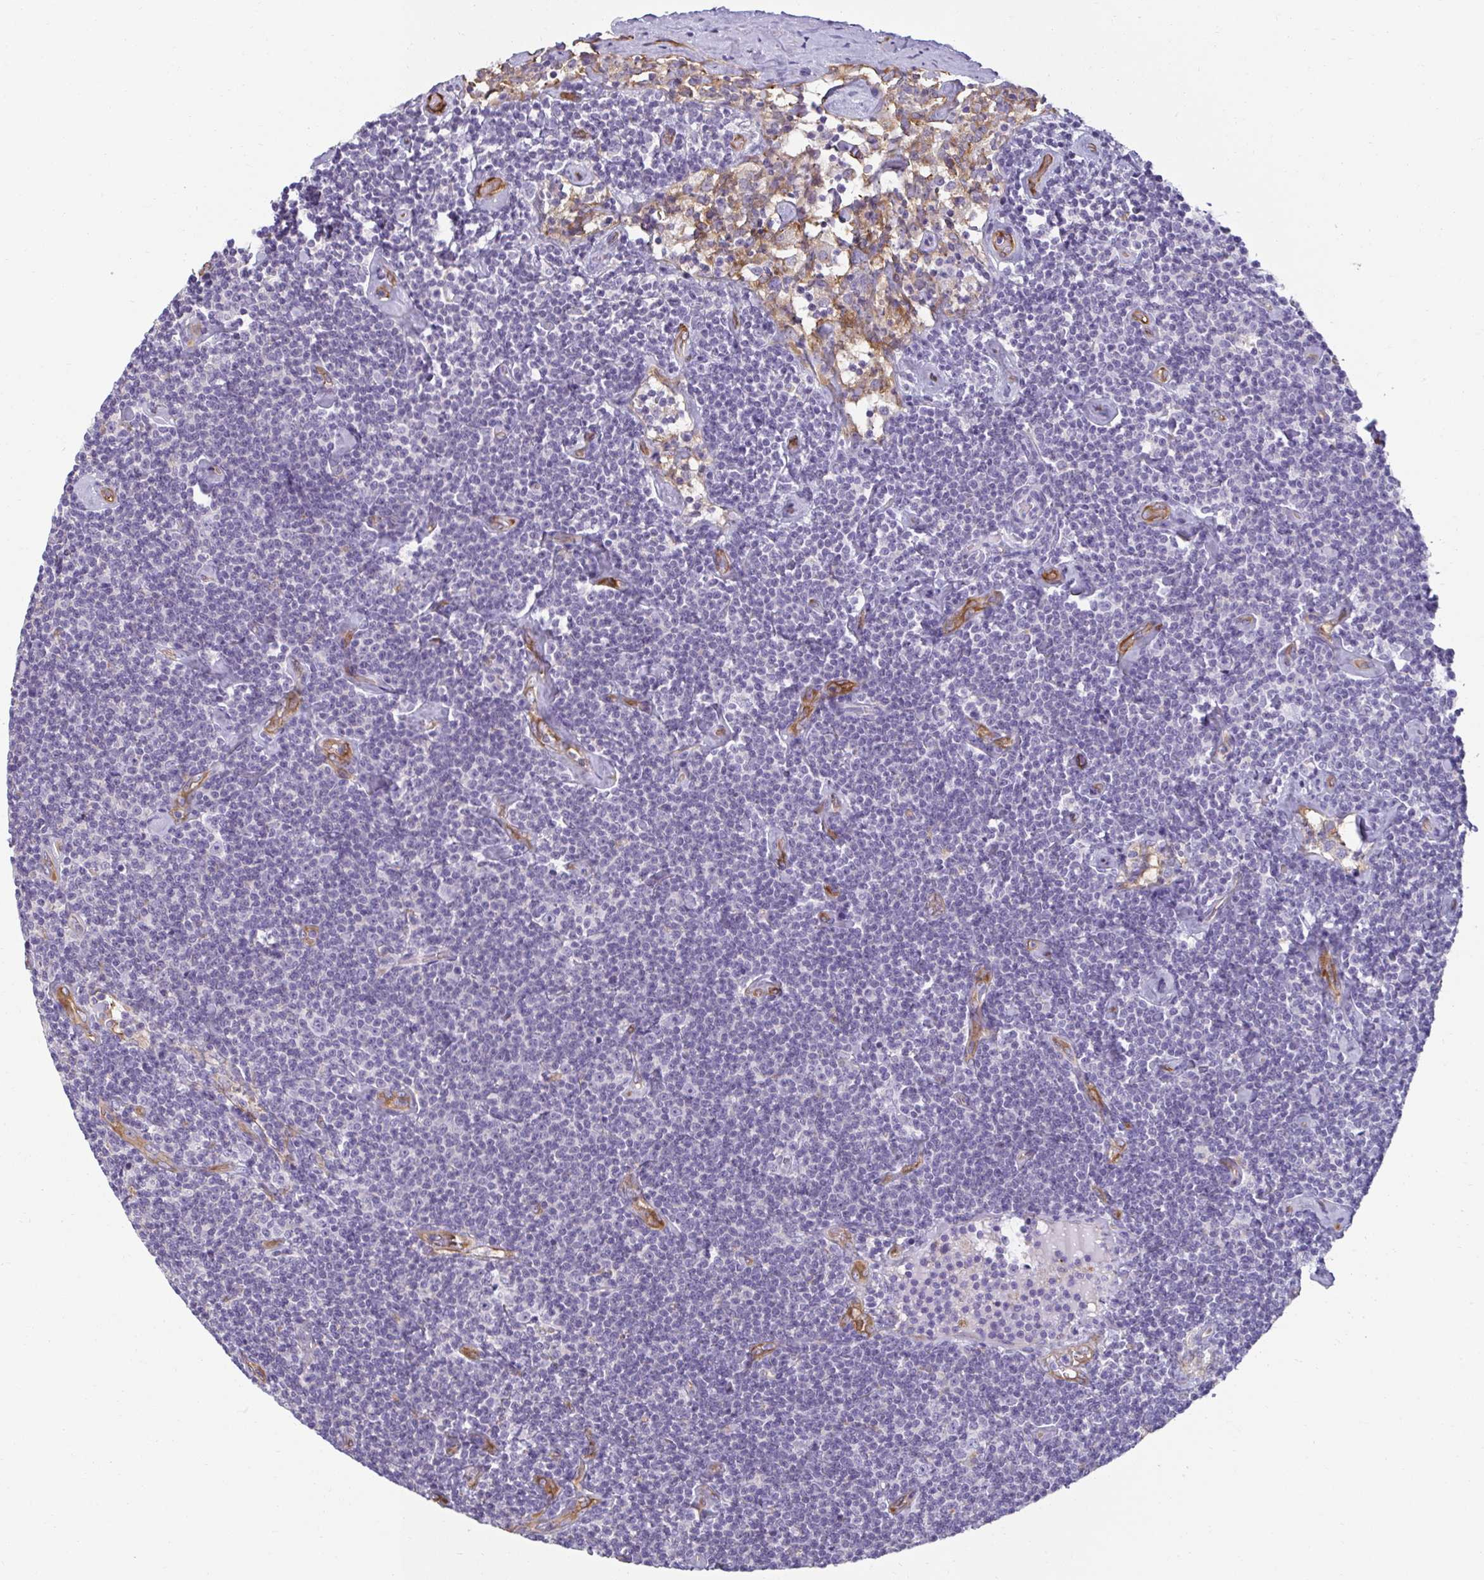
{"staining": {"intensity": "negative", "quantity": "none", "location": "none"}, "tissue": "lymphoma", "cell_type": "Tumor cells", "image_type": "cancer", "snomed": [{"axis": "morphology", "description": "Malignant lymphoma, non-Hodgkin's type, Low grade"}, {"axis": "topography", "description": "Lymph node"}], "caption": "DAB immunohistochemical staining of human low-grade malignant lymphoma, non-Hodgkin's type reveals no significant staining in tumor cells.", "gene": "PDE2A", "patient": {"sex": "male", "age": 81}}